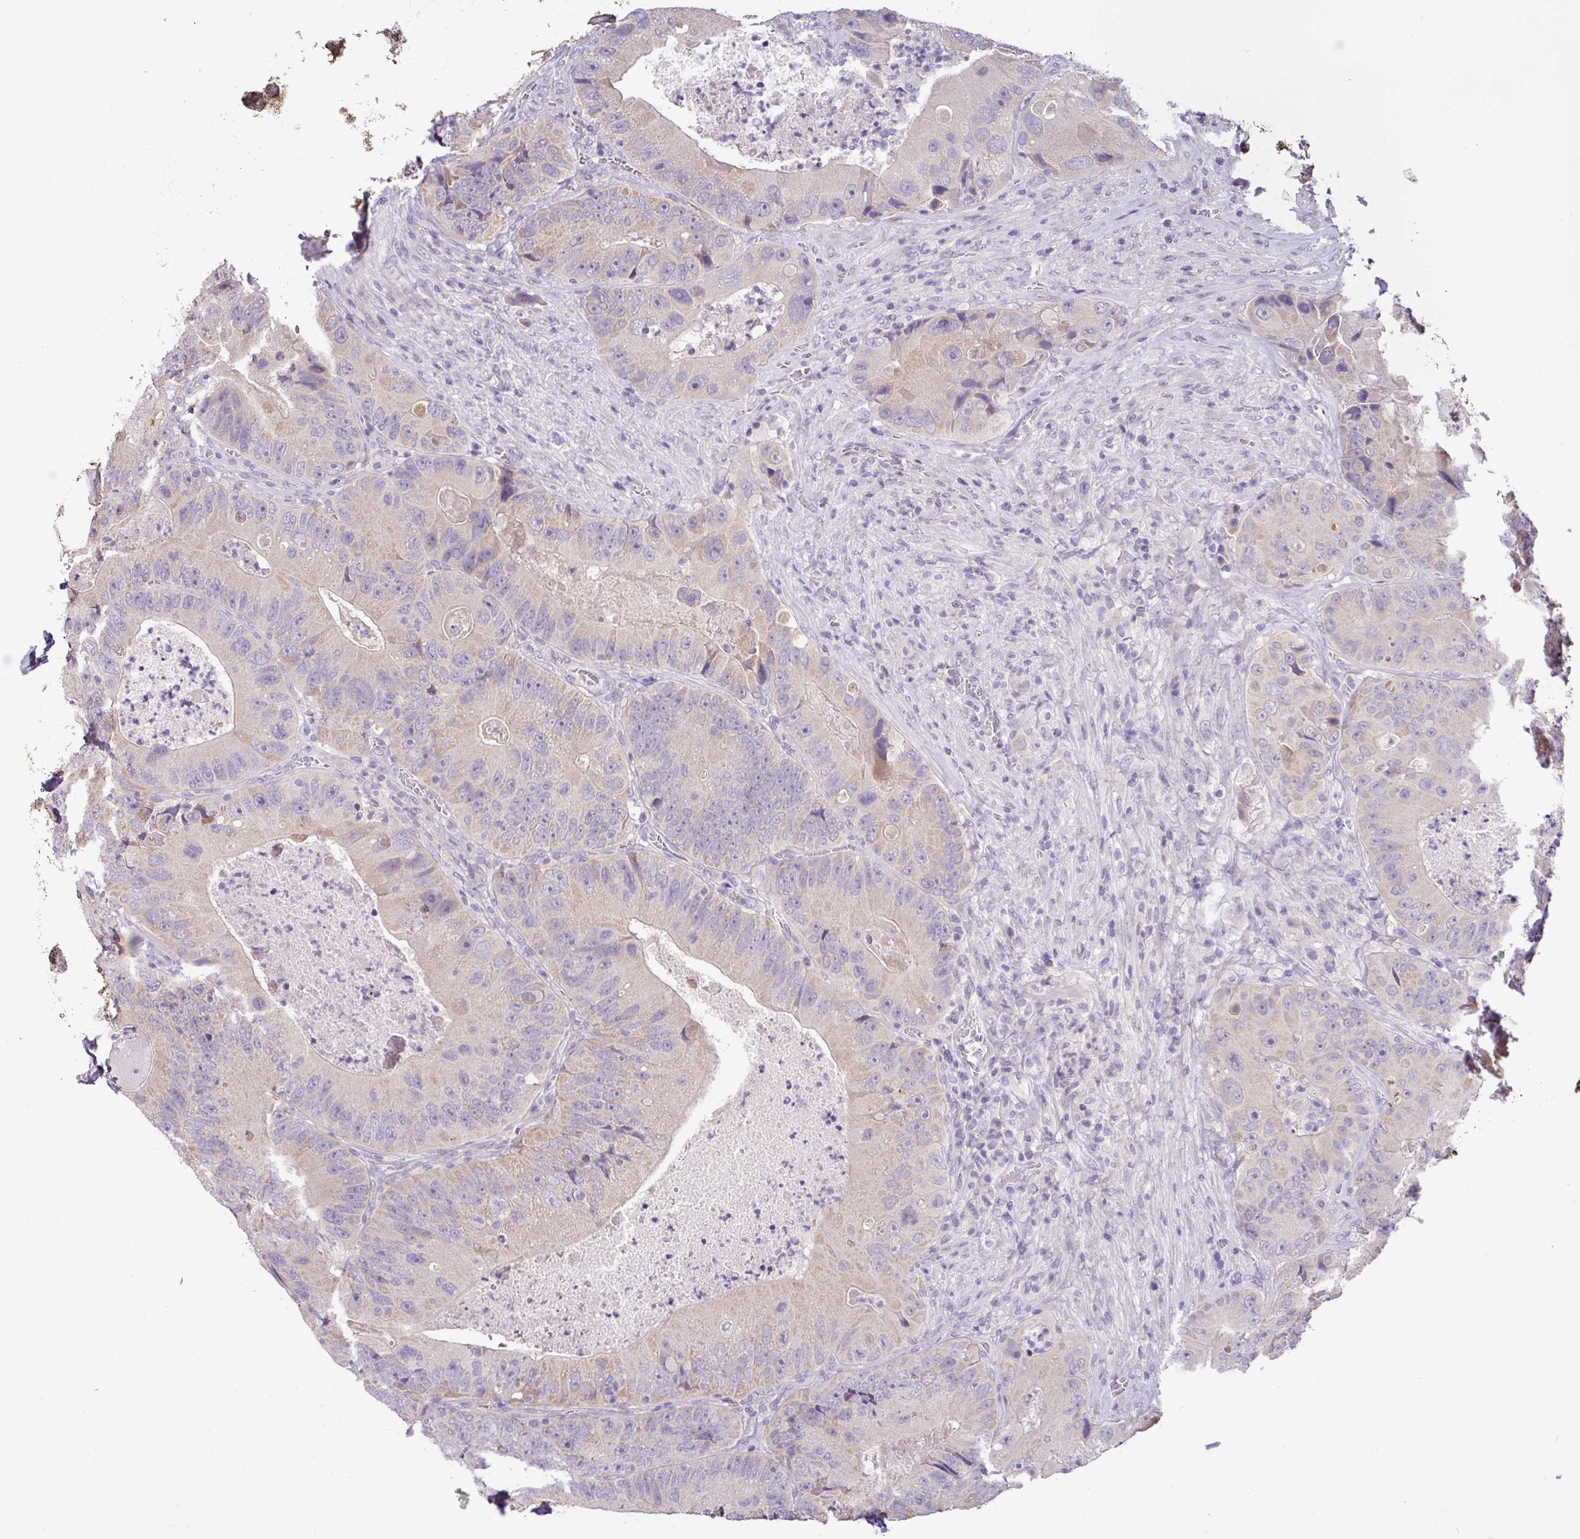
{"staining": {"intensity": "weak", "quantity": "<25%", "location": "cytoplasmic/membranous"}, "tissue": "colorectal cancer", "cell_type": "Tumor cells", "image_type": "cancer", "snomed": [{"axis": "morphology", "description": "Adenocarcinoma, NOS"}, {"axis": "topography", "description": "Colon"}], "caption": "Immunohistochemical staining of colorectal adenocarcinoma demonstrates no significant expression in tumor cells.", "gene": "PAX8", "patient": {"sex": "female", "age": 86}}